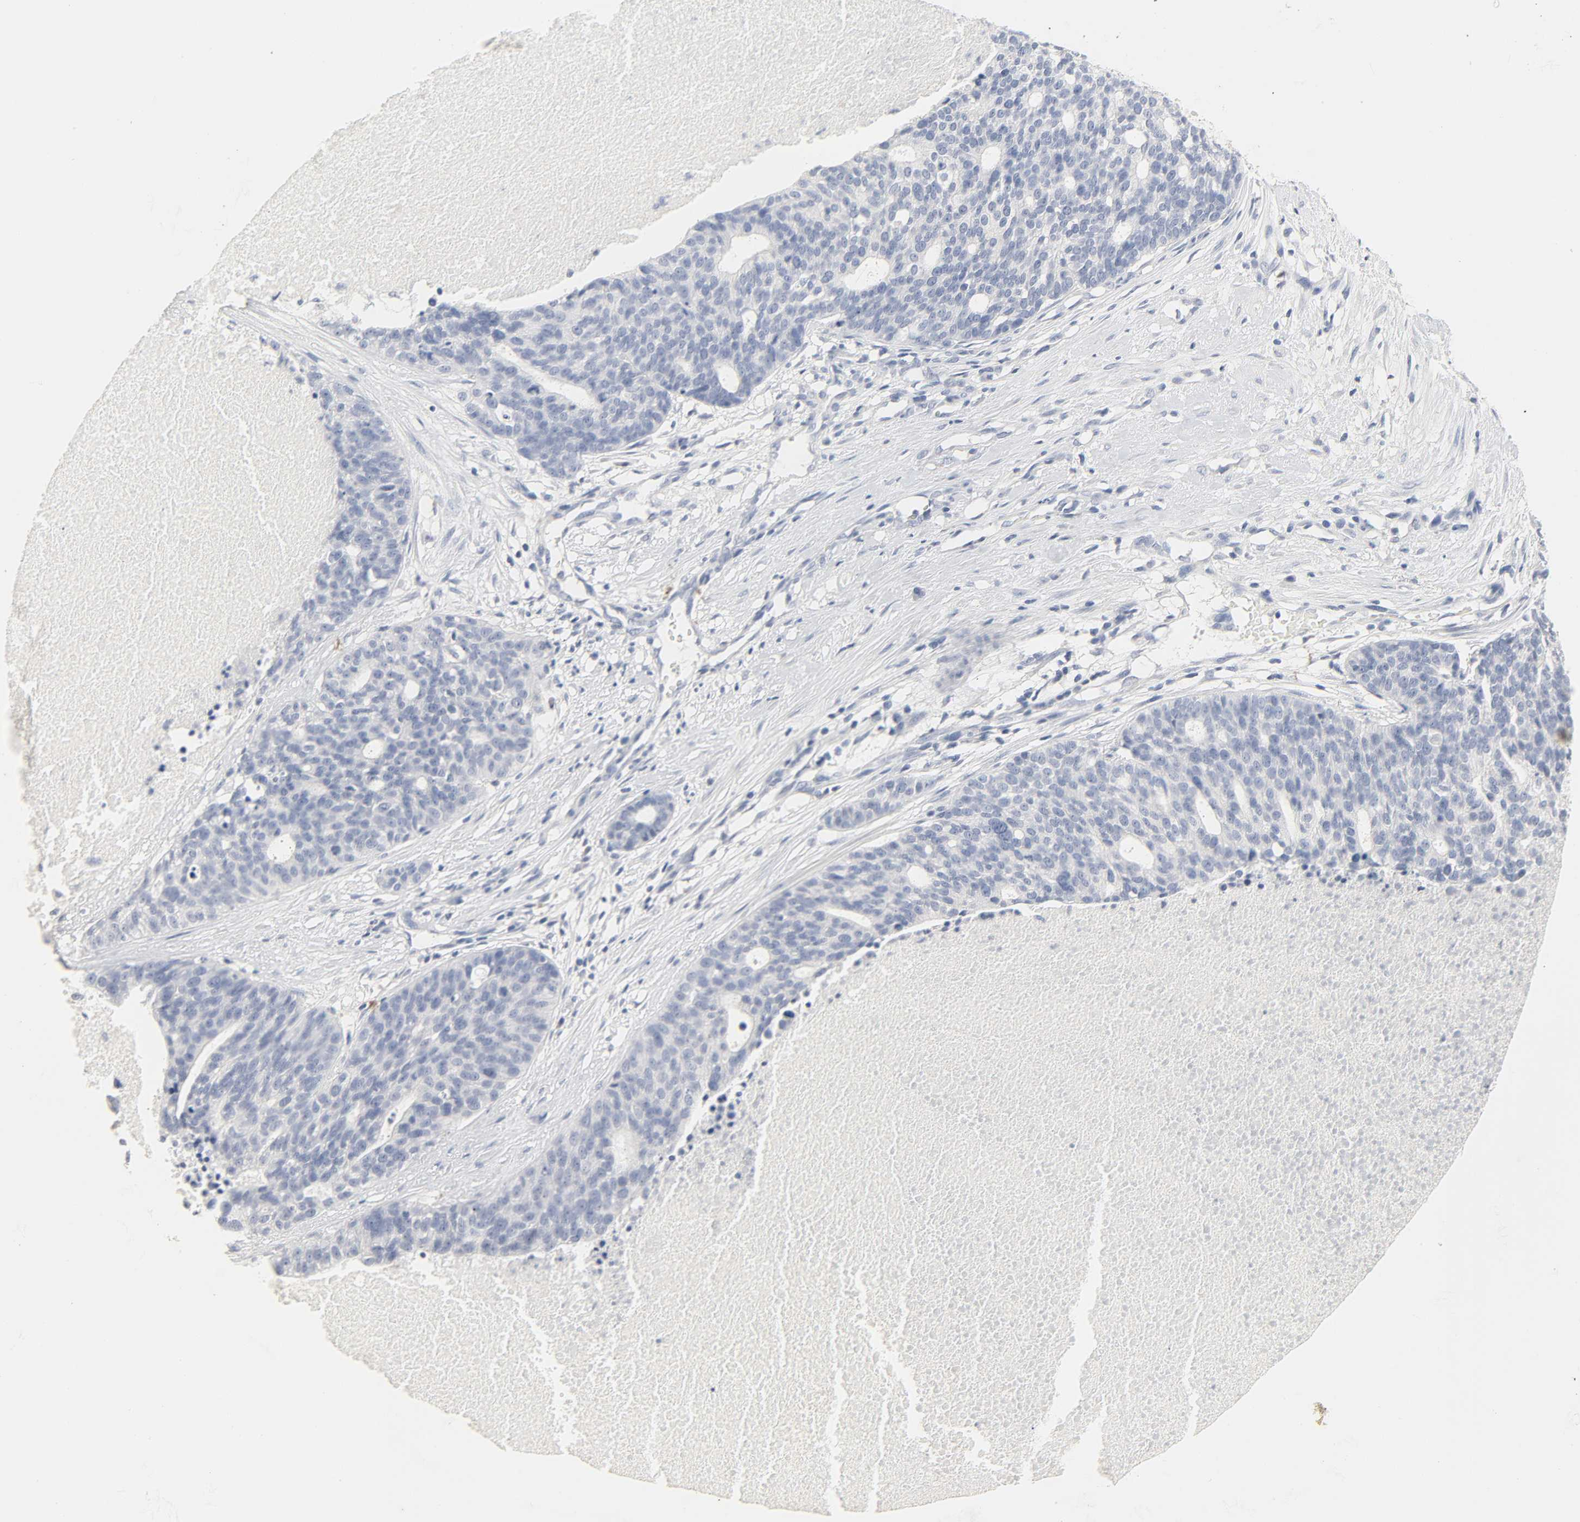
{"staining": {"intensity": "negative", "quantity": "none", "location": "none"}, "tissue": "ovarian cancer", "cell_type": "Tumor cells", "image_type": "cancer", "snomed": [{"axis": "morphology", "description": "Cystadenocarcinoma, serous, NOS"}, {"axis": "topography", "description": "Ovary"}], "caption": "Ovarian cancer was stained to show a protein in brown. There is no significant expression in tumor cells.", "gene": "CLEC4E", "patient": {"sex": "female", "age": 59}}